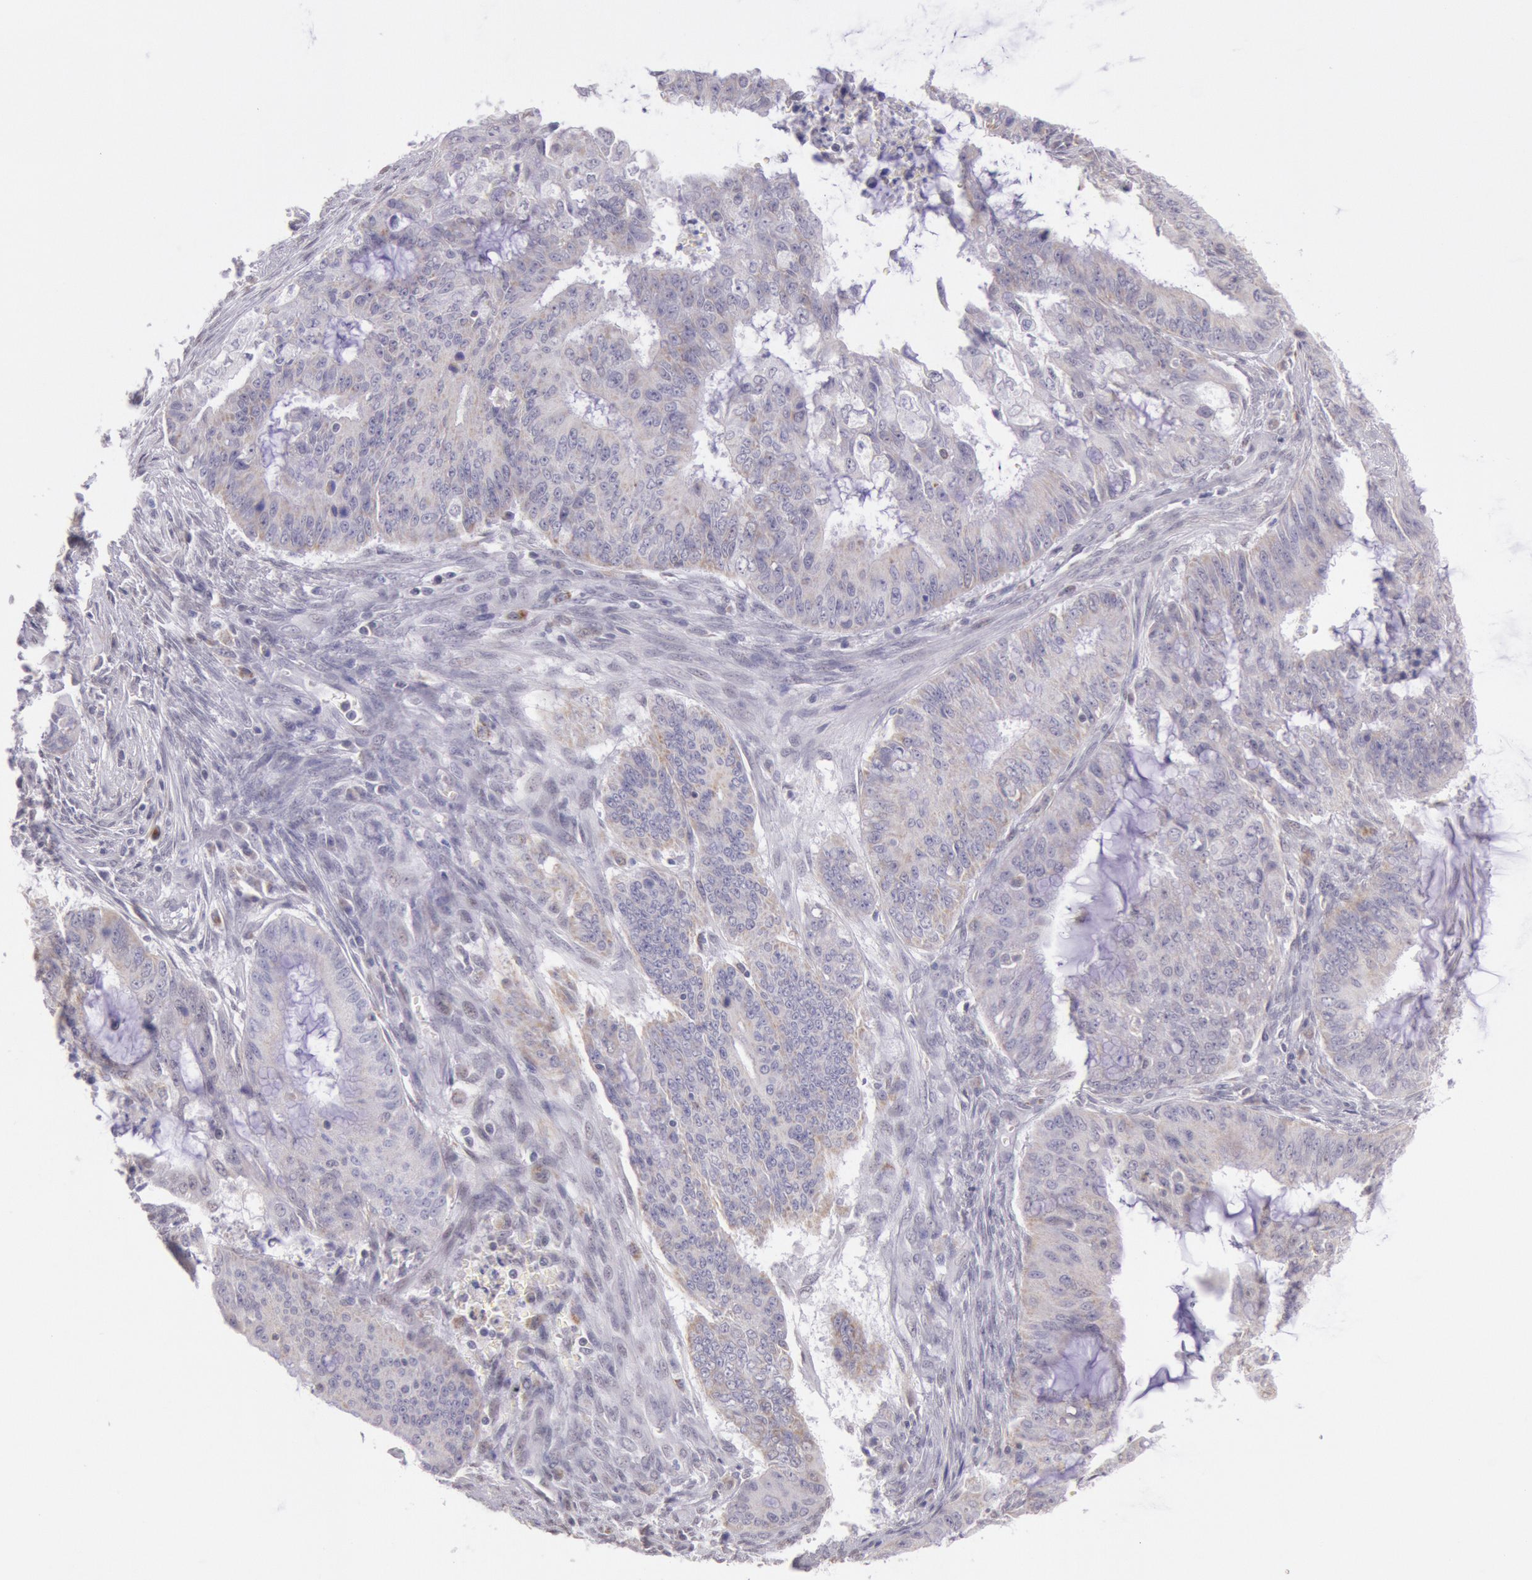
{"staining": {"intensity": "weak", "quantity": "25%-75%", "location": "cytoplasmic/membranous"}, "tissue": "endometrial cancer", "cell_type": "Tumor cells", "image_type": "cancer", "snomed": [{"axis": "morphology", "description": "Adenocarcinoma, NOS"}, {"axis": "topography", "description": "Endometrium"}], "caption": "An image of human adenocarcinoma (endometrial) stained for a protein exhibits weak cytoplasmic/membranous brown staining in tumor cells. (DAB (3,3'-diaminobenzidine) IHC, brown staining for protein, blue staining for nuclei).", "gene": "FRMD6", "patient": {"sex": "female", "age": 75}}